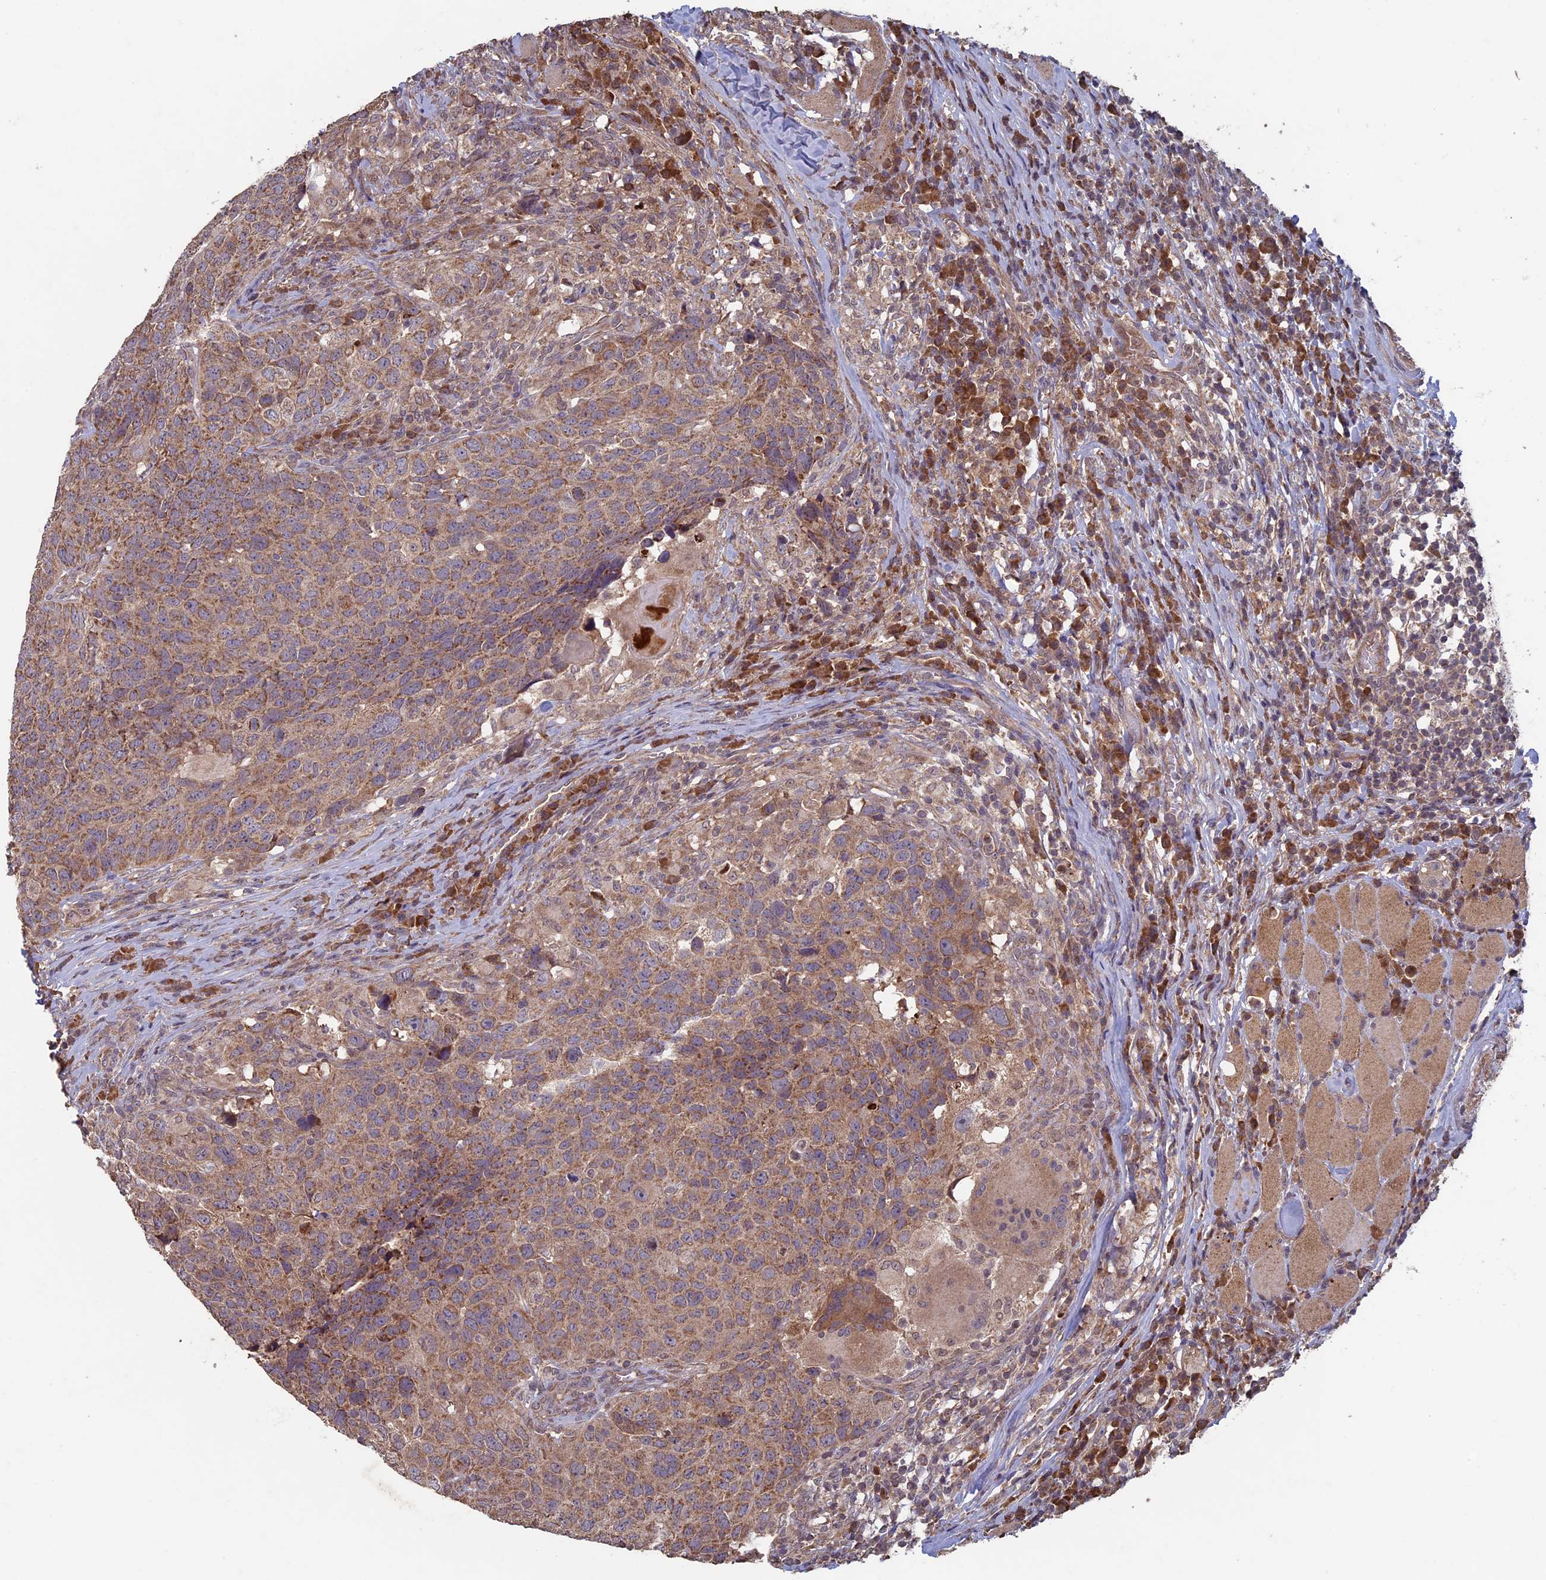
{"staining": {"intensity": "moderate", "quantity": ">75%", "location": "cytoplasmic/membranous"}, "tissue": "head and neck cancer", "cell_type": "Tumor cells", "image_type": "cancer", "snomed": [{"axis": "morphology", "description": "Squamous cell carcinoma, NOS"}, {"axis": "topography", "description": "Head-Neck"}], "caption": "Protein expression analysis of human head and neck squamous cell carcinoma reveals moderate cytoplasmic/membranous staining in about >75% of tumor cells. (DAB (3,3'-diaminobenzidine) IHC with brightfield microscopy, high magnification).", "gene": "RCCD1", "patient": {"sex": "male", "age": 66}}